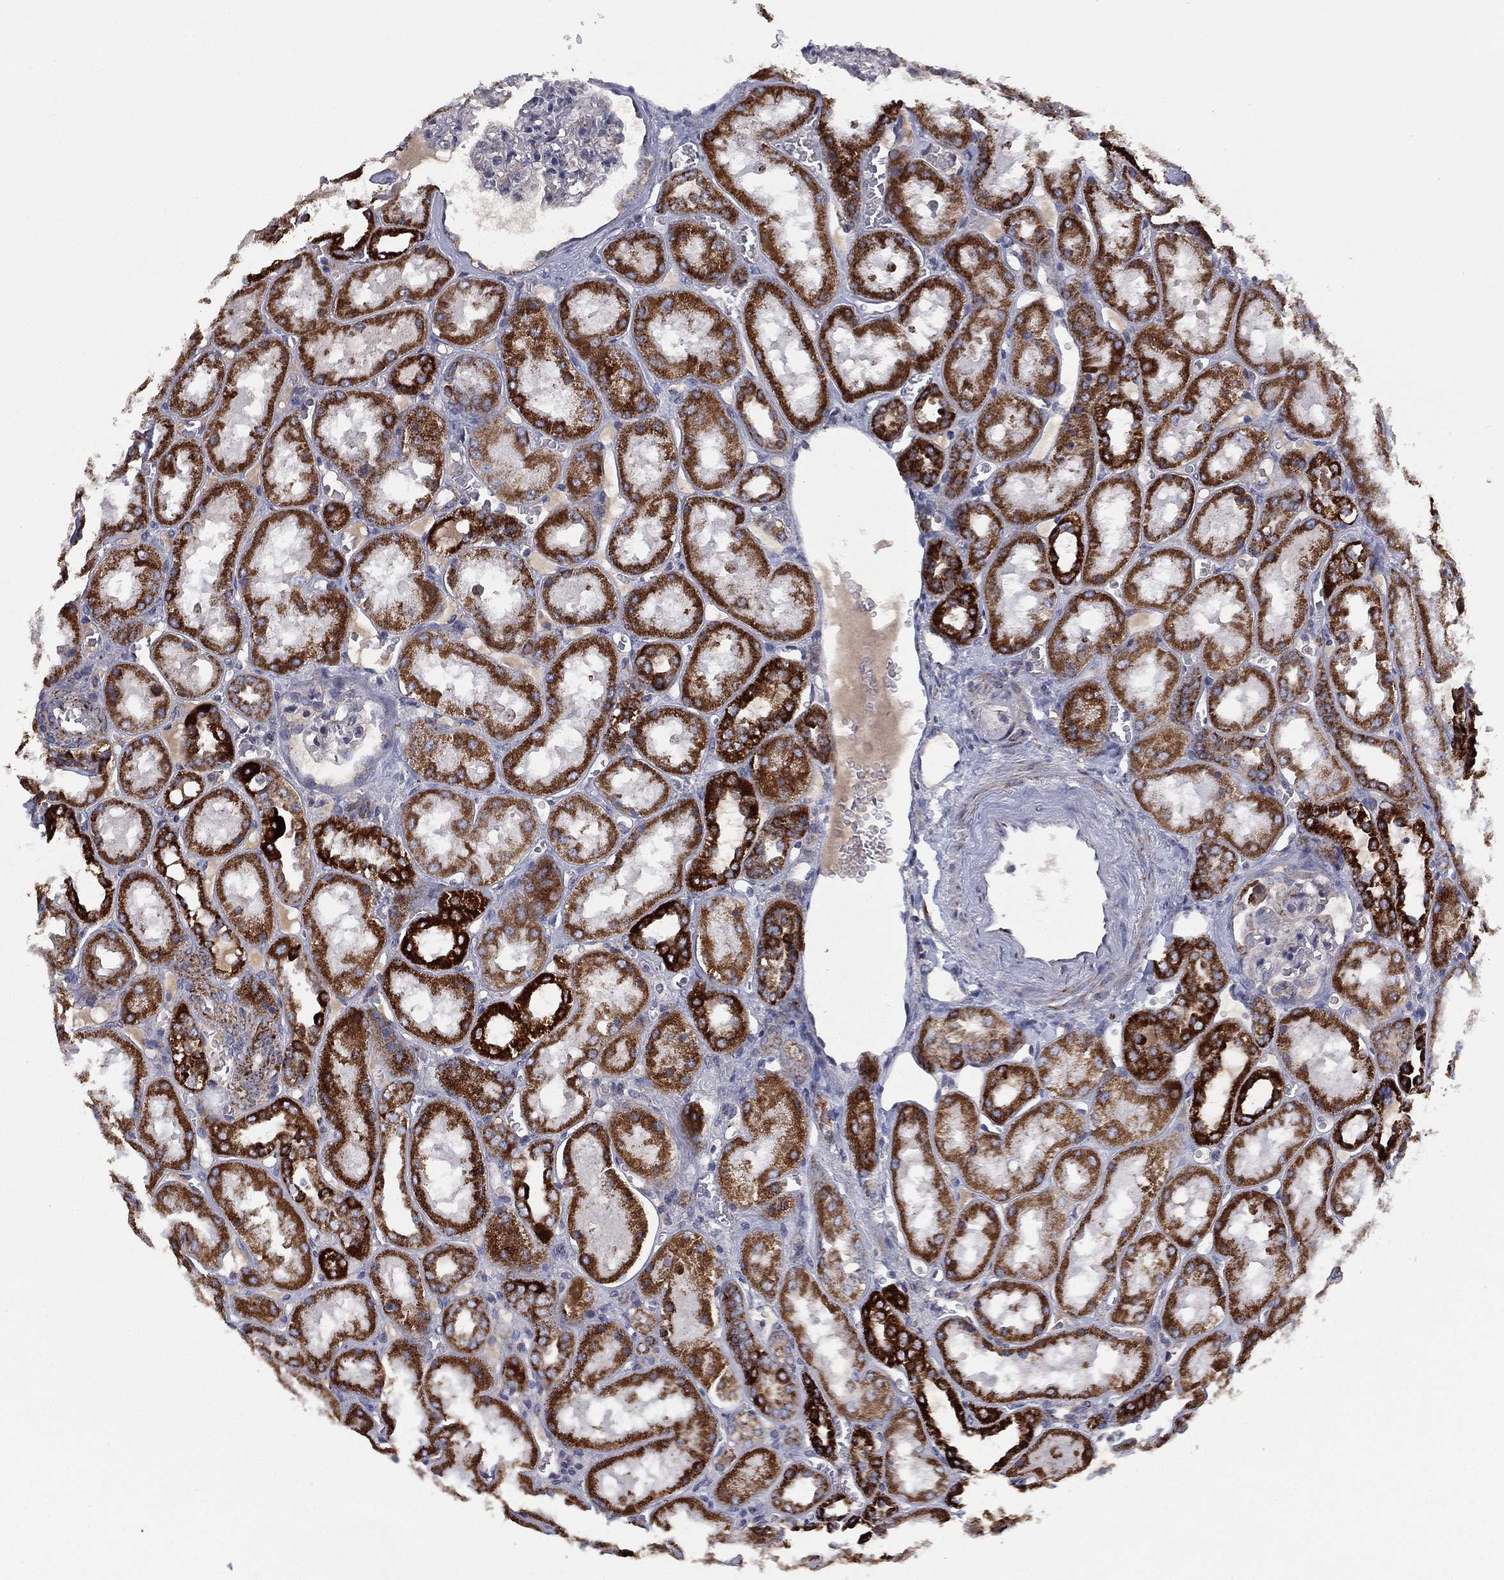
{"staining": {"intensity": "negative", "quantity": "none", "location": "none"}, "tissue": "kidney", "cell_type": "Cells in glomeruli", "image_type": "normal", "snomed": [{"axis": "morphology", "description": "Normal tissue, NOS"}, {"axis": "topography", "description": "Kidney"}], "caption": "An IHC image of benign kidney is shown. There is no staining in cells in glomeruli of kidney.", "gene": "PPP2R5A", "patient": {"sex": "male", "age": 73}}